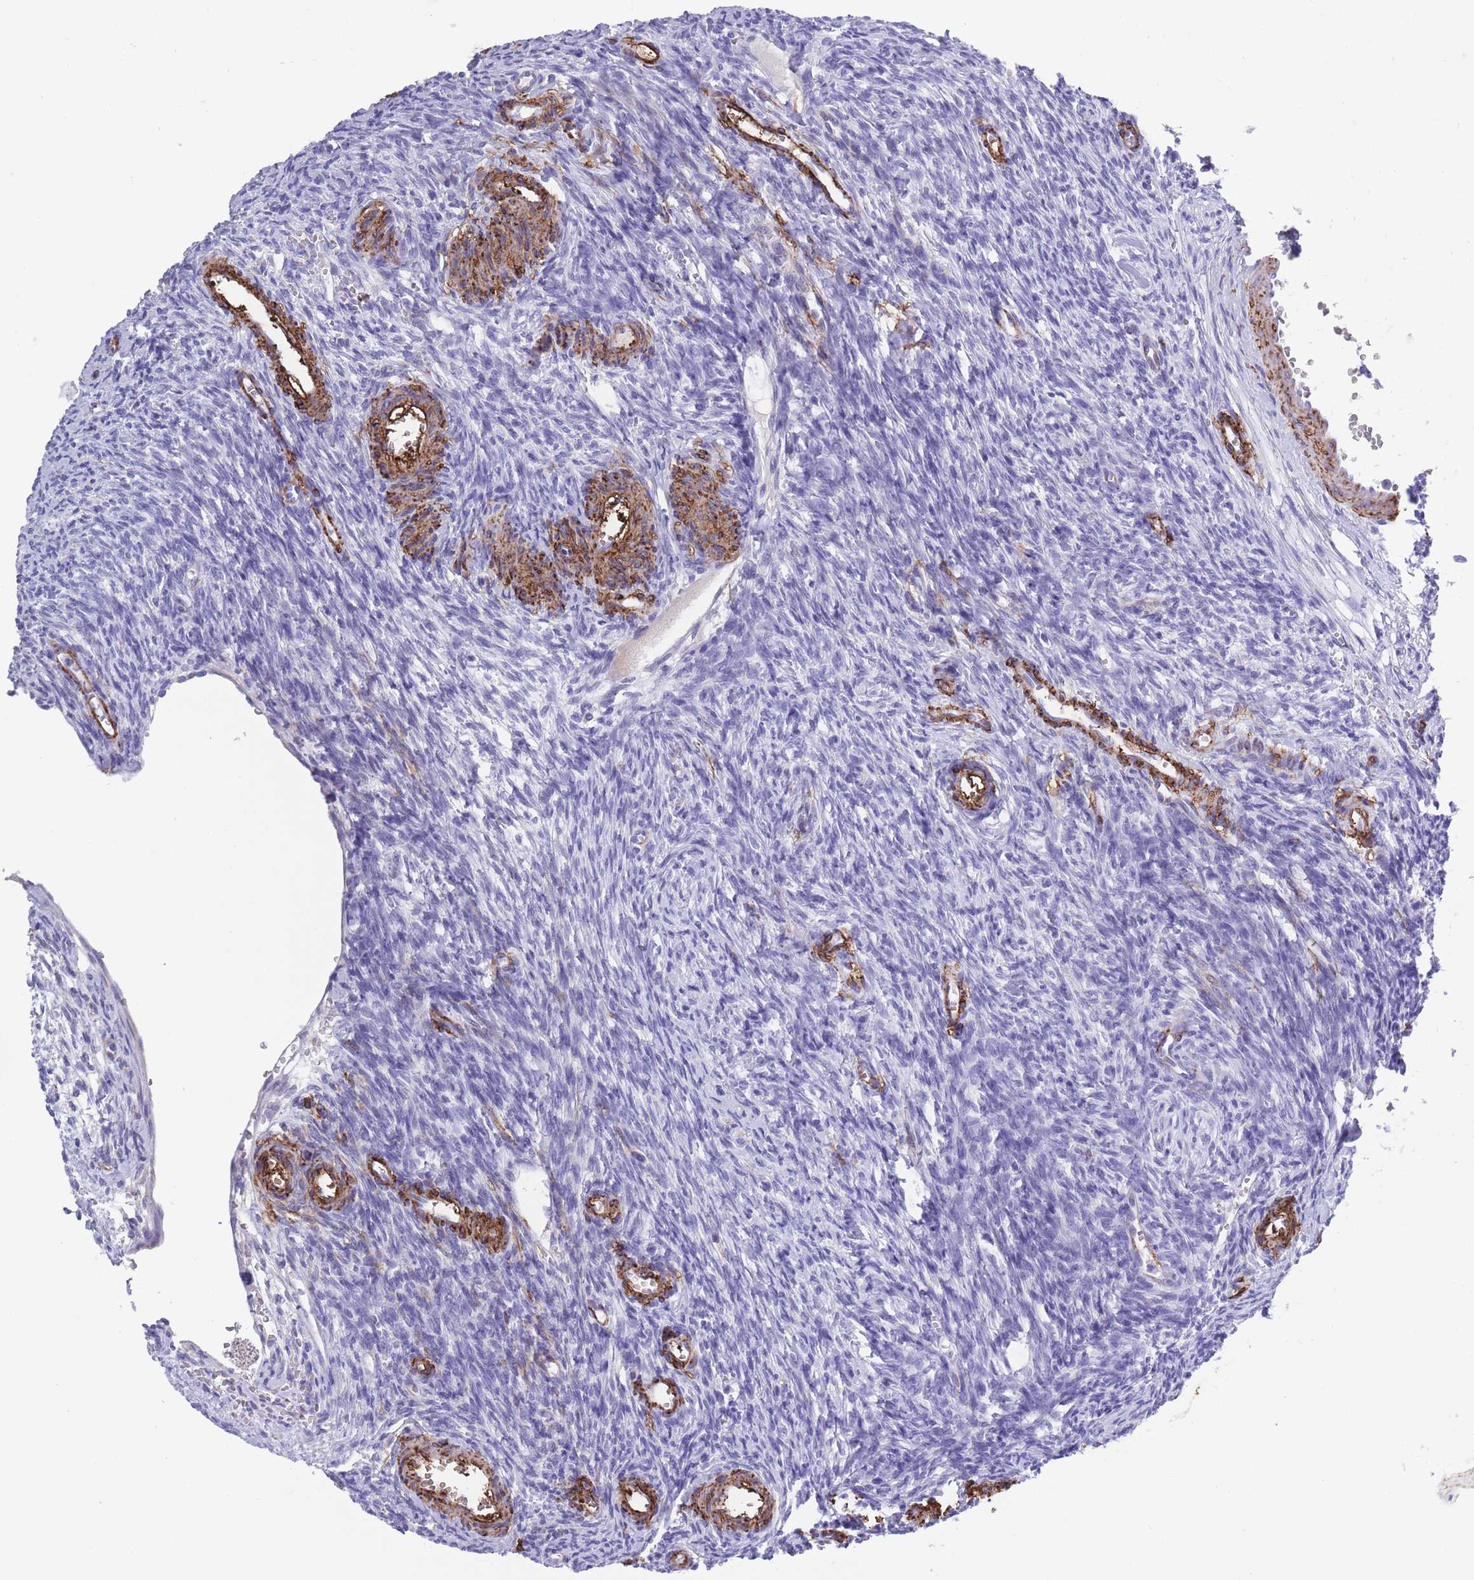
{"staining": {"intensity": "negative", "quantity": "none", "location": "none"}, "tissue": "ovary", "cell_type": "Follicle cells", "image_type": "normal", "snomed": [{"axis": "morphology", "description": "Normal tissue, NOS"}, {"axis": "topography", "description": "Ovary"}], "caption": "DAB (3,3'-diaminobenzidine) immunohistochemical staining of benign ovary exhibits no significant positivity in follicle cells.", "gene": "DPYD", "patient": {"sex": "female", "age": 39}}